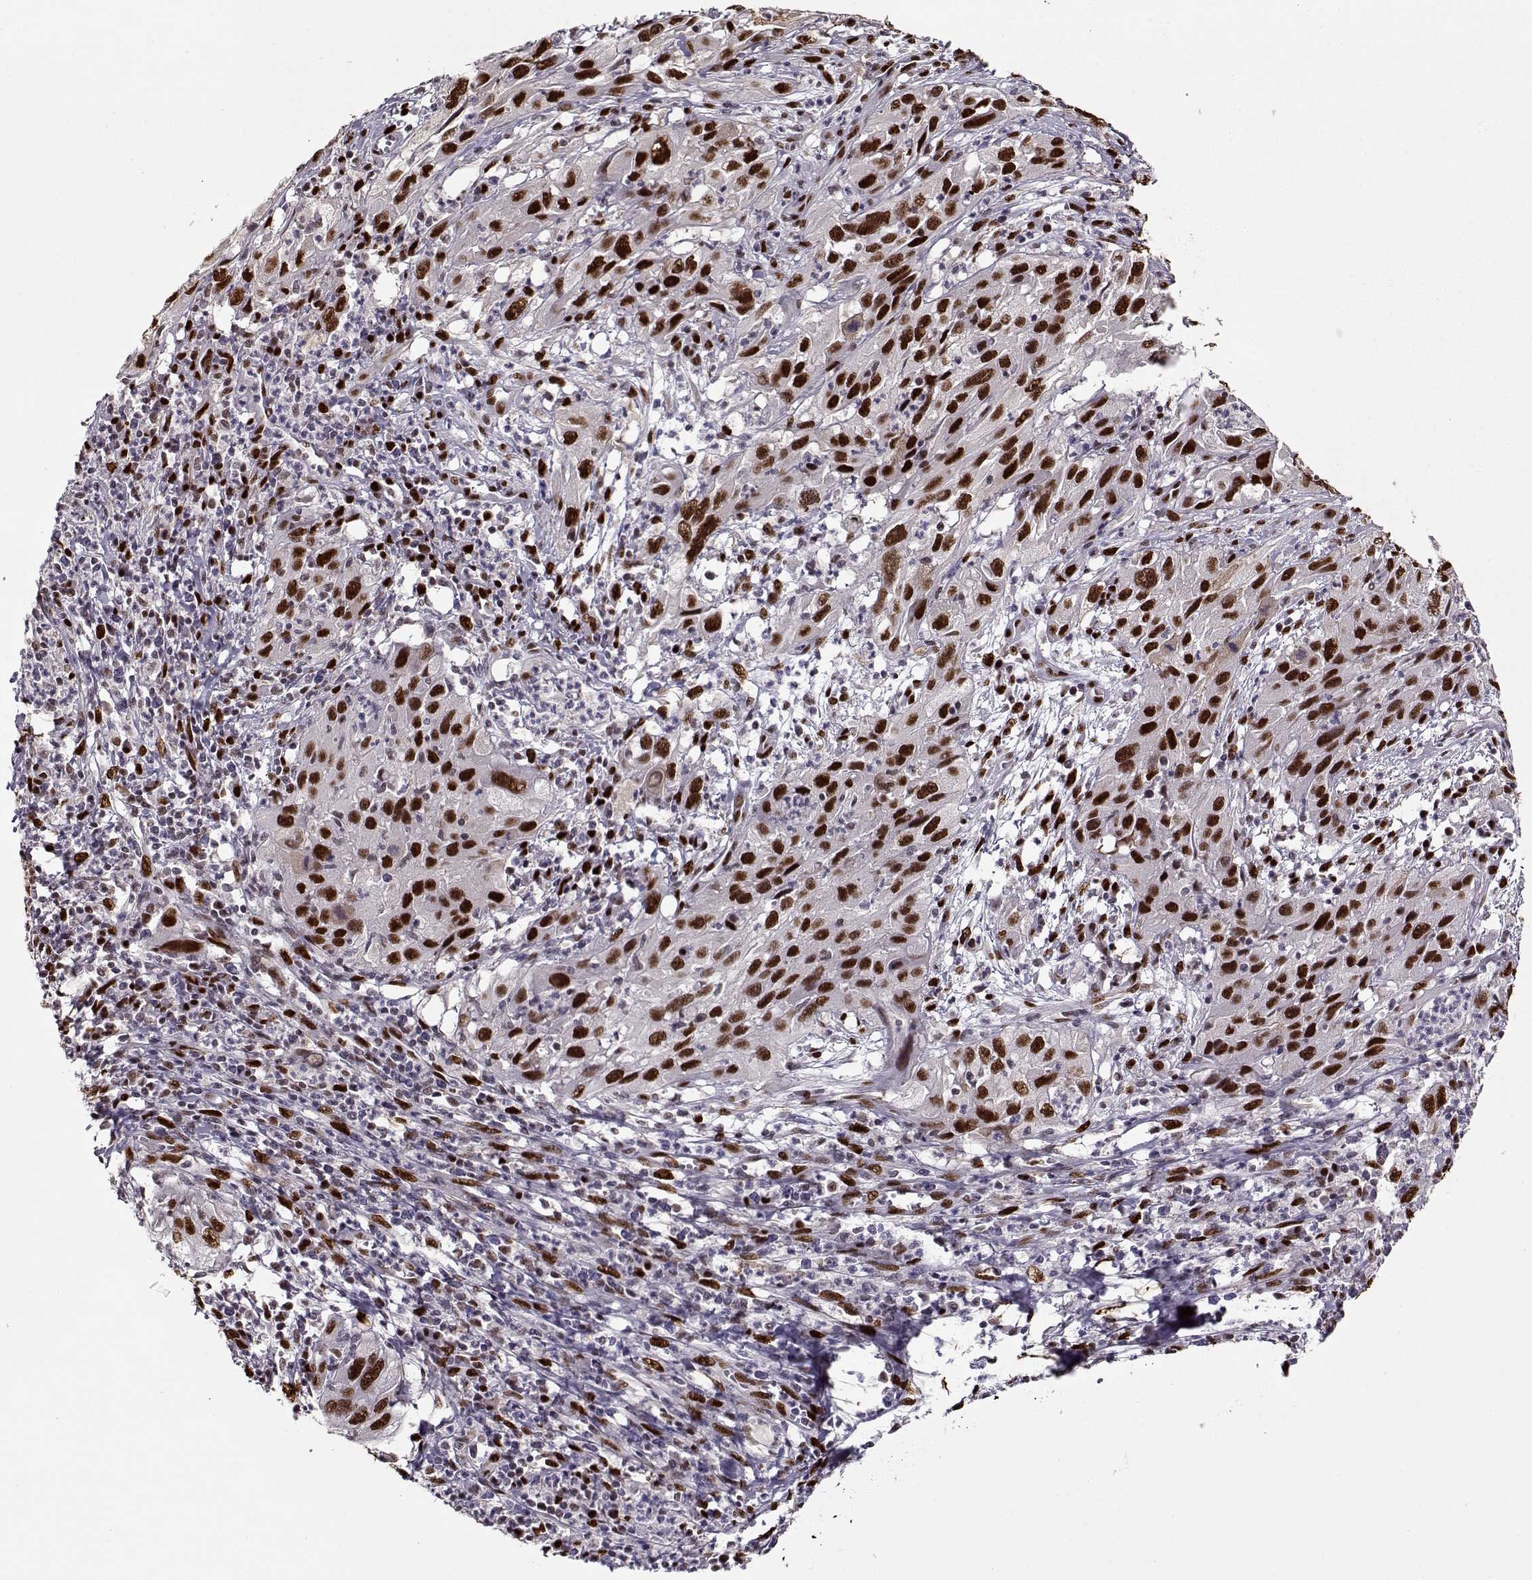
{"staining": {"intensity": "strong", "quantity": ">75%", "location": "nuclear"}, "tissue": "cervical cancer", "cell_type": "Tumor cells", "image_type": "cancer", "snomed": [{"axis": "morphology", "description": "Squamous cell carcinoma, NOS"}, {"axis": "topography", "description": "Cervix"}], "caption": "Immunohistochemical staining of cervical cancer displays high levels of strong nuclear protein expression in about >75% of tumor cells. (IHC, brightfield microscopy, high magnification).", "gene": "PRMT8", "patient": {"sex": "female", "age": 32}}